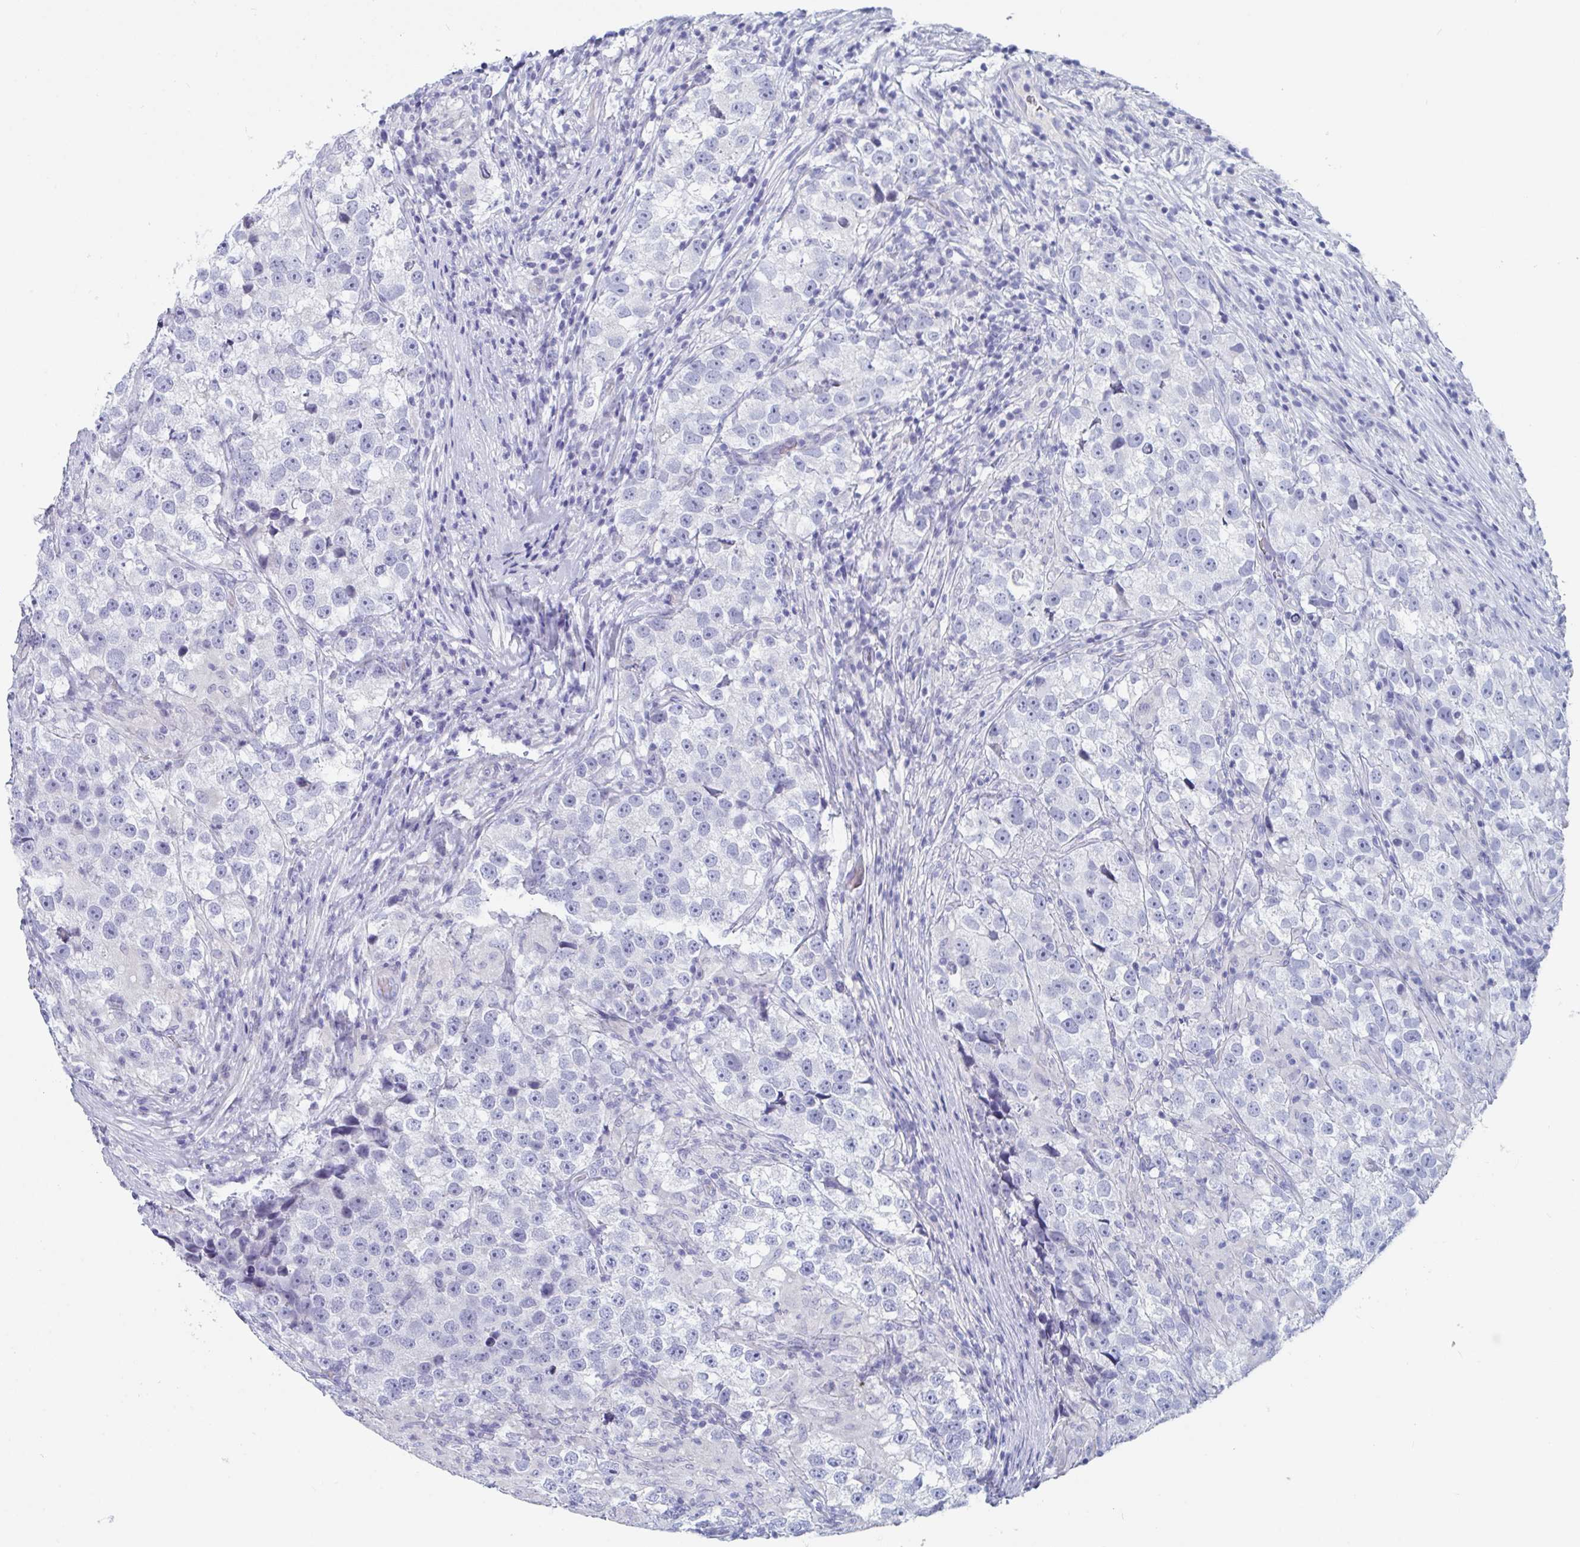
{"staining": {"intensity": "negative", "quantity": "none", "location": "none"}, "tissue": "testis cancer", "cell_type": "Tumor cells", "image_type": "cancer", "snomed": [{"axis": "morphology", "description": "Seminoma, NOS"}, {"axis": "topography", "description": "Testis"}], "caption": "An IHC micrograph of testis seminoma is shown. There is no staining in tumor cells of testis seminoma.", "gene": "DPEP3", "patient": {"sex": "male", "age": 46}}